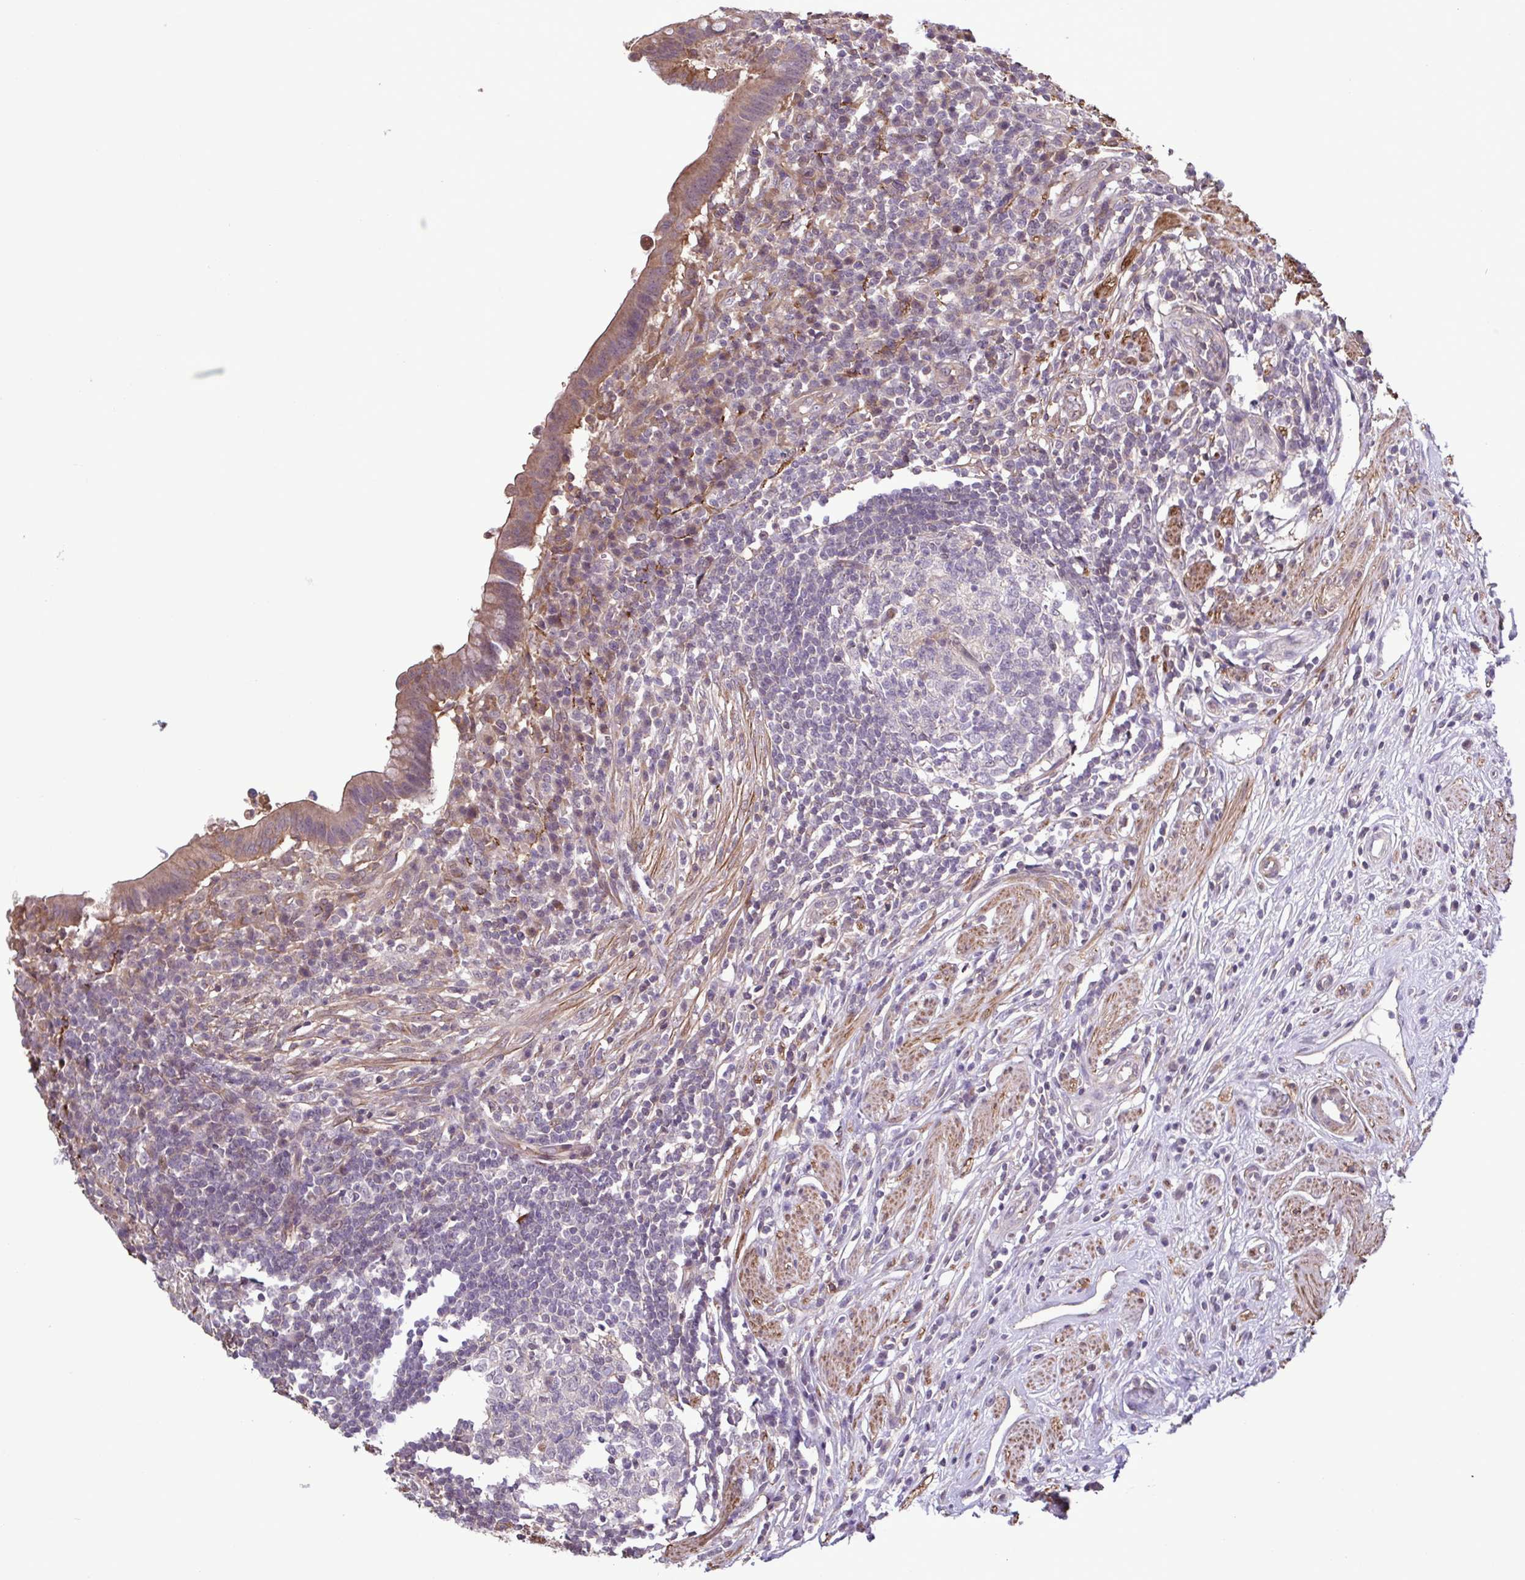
{"staining": {"intensity": "weak", "quantity": ">75%", "location": "cytoplasmic/membranous"}, "tissue": "appendix", "cell_type": "Glandular cells", "image_type": "normal", "snomed": [{"axis": "morphology", "description": "Normal tissue, NOS"}, {"axis": "topography", "description": "Appendix"}], "caption": "Brown immunohistochemical staining in unremarkable appendix reveals weak cytoplasmic/membranous expression in approximately >75% of glandular cells.", "gene": "ZNF200", "patient": {"sex": "female", "age": 56}}